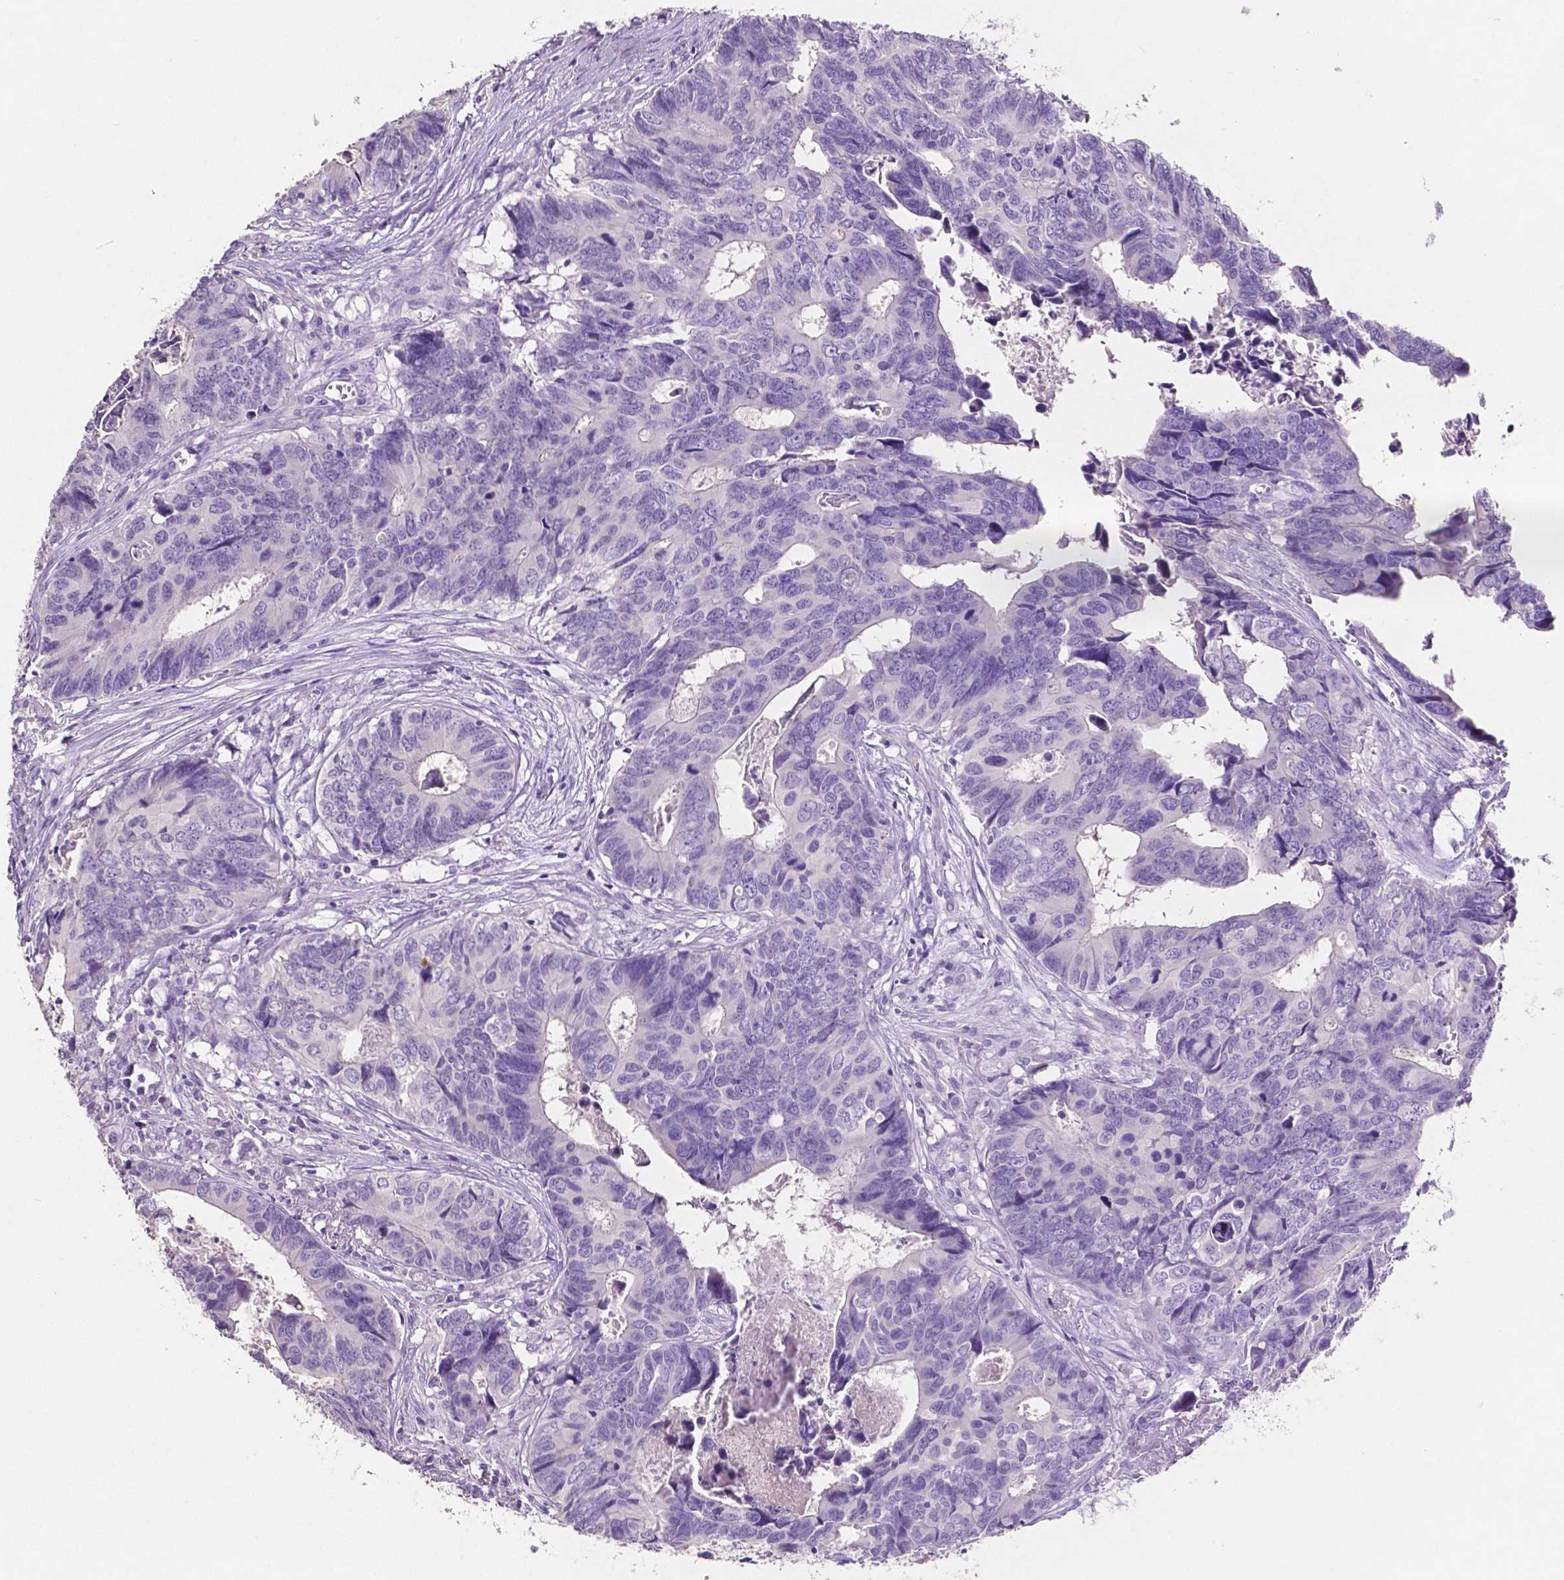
{"staining": {"intensity": "negative", "quantity": "none", "location": "none"}, "tissue": "colorectal cancer", "cell_type": "Tumor cells", "image_type": "cancer", "snomed": [{"axis": "morphology", "description": "Adenocarcinoma, NOS"}, {"axis": "topography", "description": "Colon"}], "caption": "This is an IHC histopathology image of colorectal cancer. There is no staining in tumor cells.", "gene": "SLC22A2", "patient": {"sex": "female", "age": 82}}